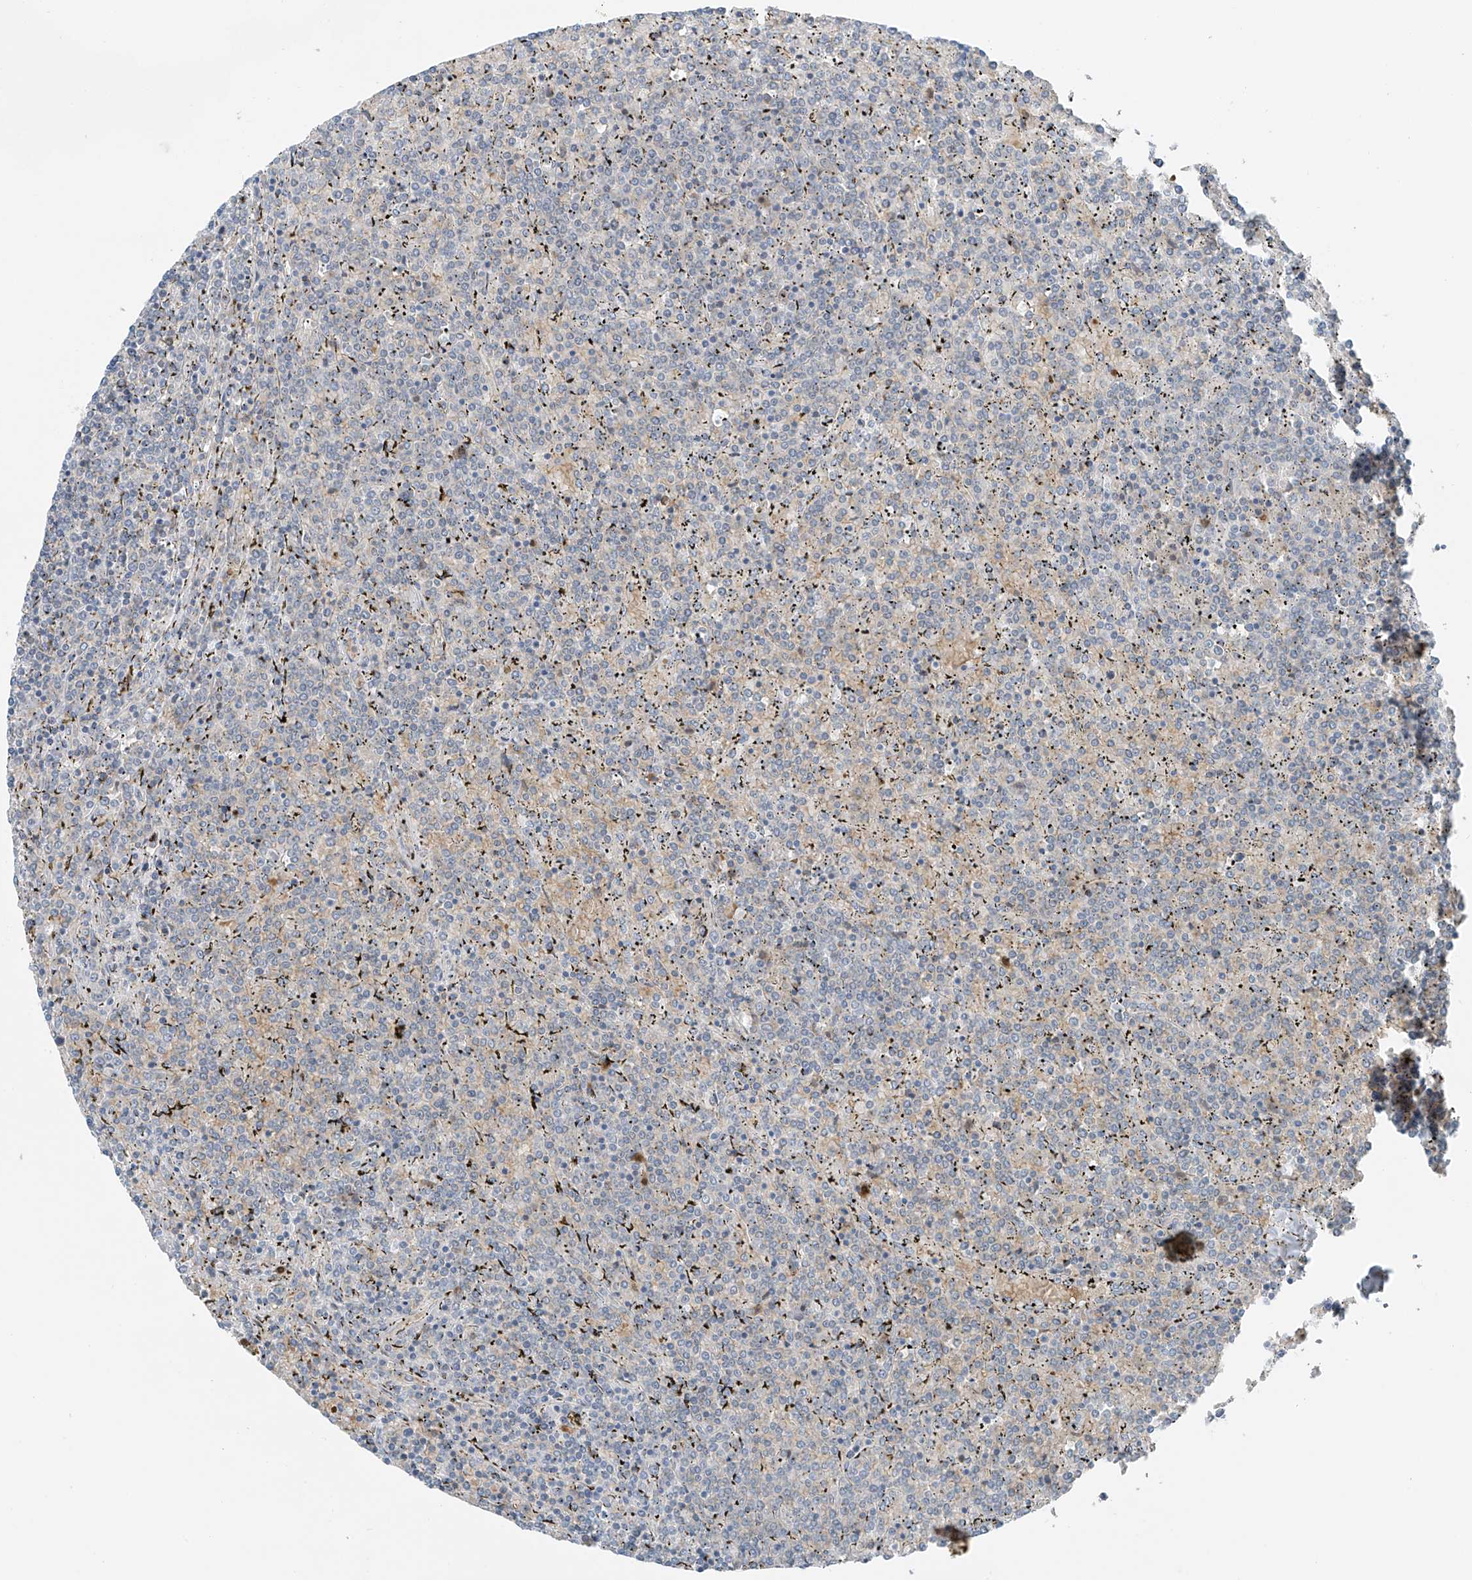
{"staining": {"intensity": "negative", "quantity": "none", "location": "none"}, "tissue": "lymphoma", "cell_type": "Tumor cells", "image_type": "cancer", "snomed": [{"axis": "morphology", "description": "Malignant lymphoma, non-Hodgkin's type, Low grade"}, {"axis": "topography", "description": "Spleen"}], "caption": "A photomicrograph of malignant lymphoma, non-Hodgkin's type (low-grade) stained for a protein exhibits no brown staining in tumor cells.", "gene": "SLC12A6", "patient": {"sex": "female", "age": 19}}